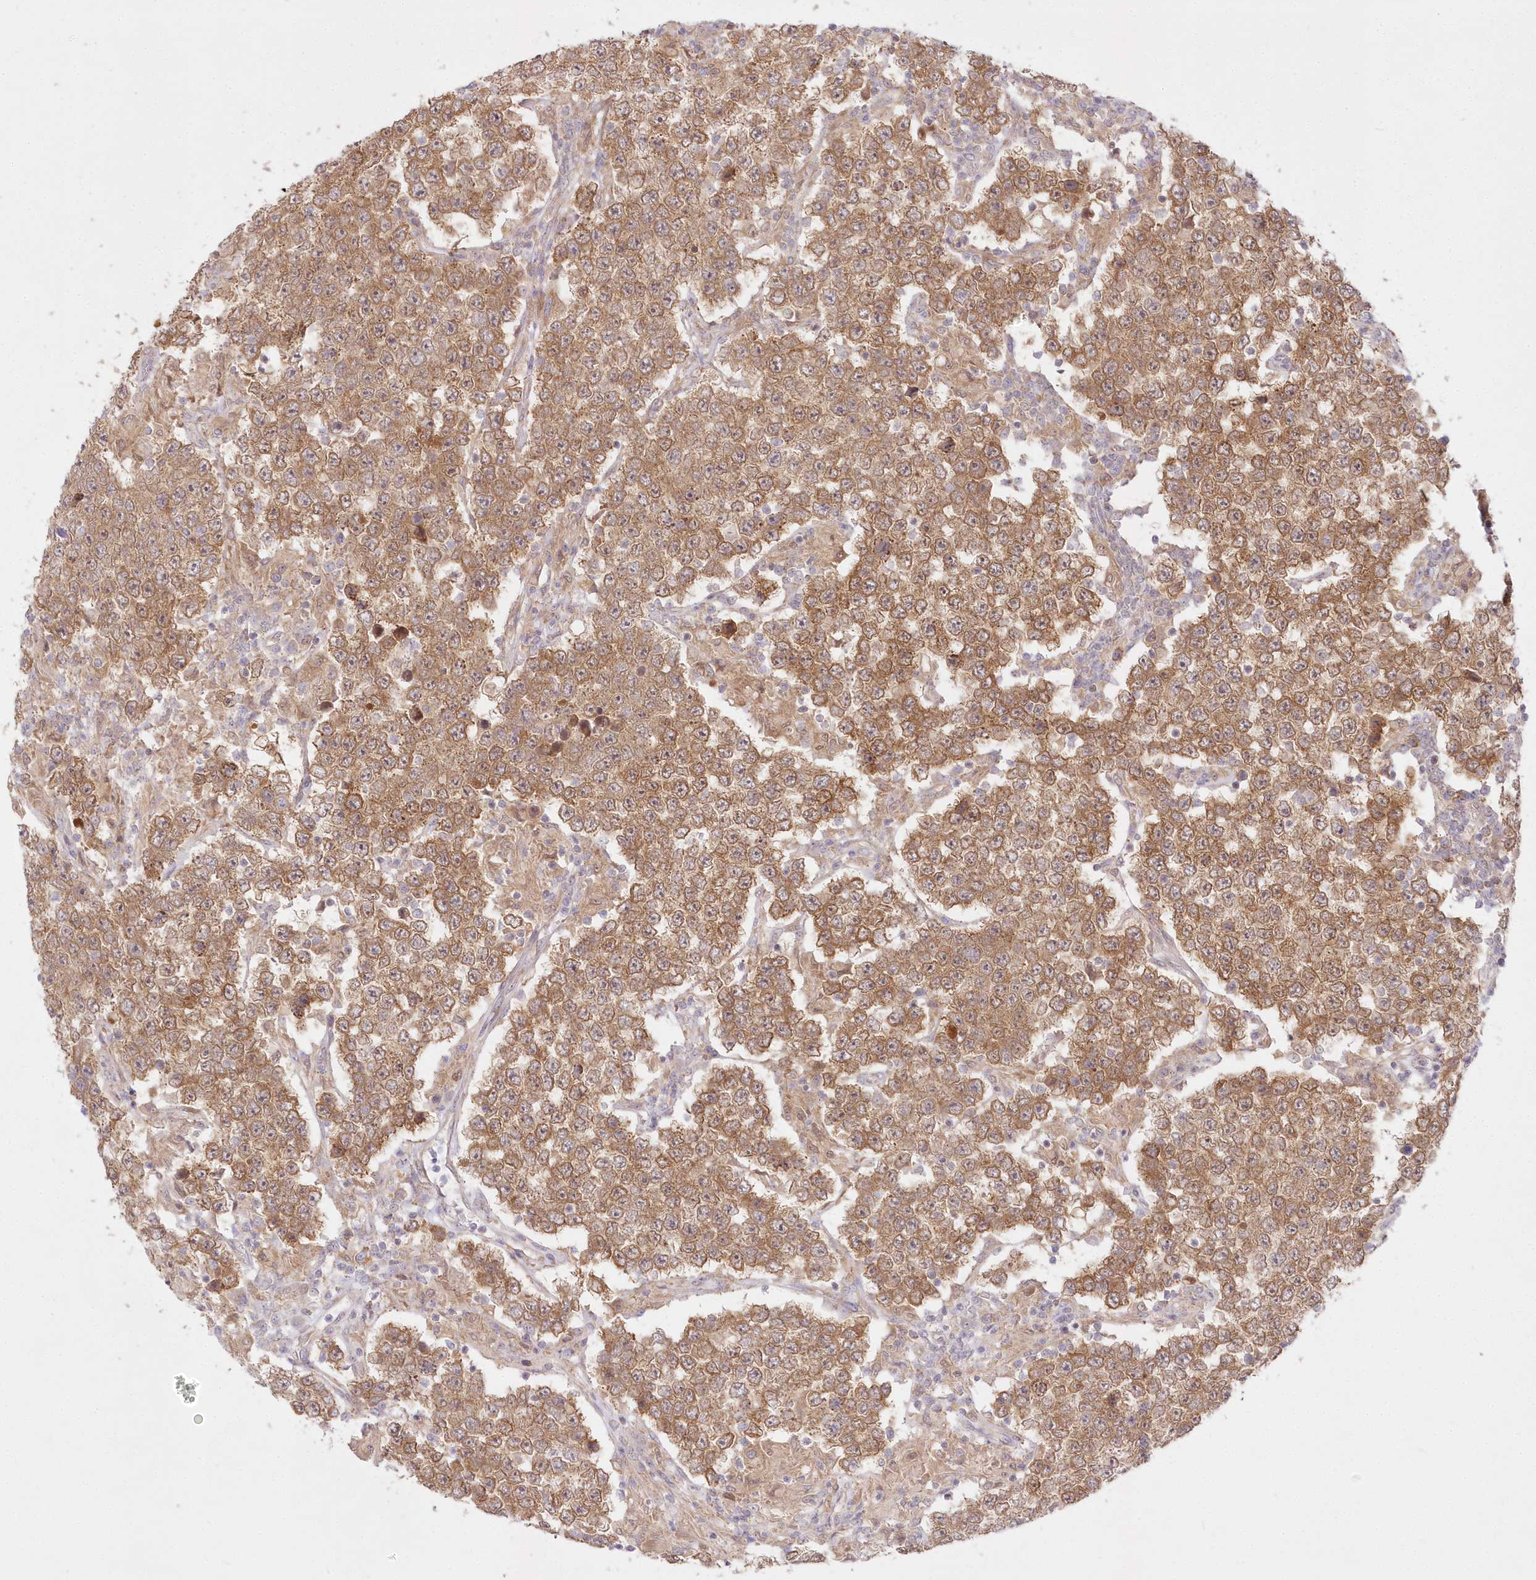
{"staining": {"intensity": "moderate", "quantity": ">75%", "location": "cytoplasmic/membranous"}, "tissue": "testis cancer", "cell_type": "Tumor cells", "image_type": "cancer", "snomed": [{"axis": "morphology", "description": "Normal tissue, NOS"}, {"axis": "morphology", "description": "Urothelial carcinoma, High grade"}, {"axis": "morphology", "description": "Seminoma, NOS"}, {"axis": "morphology", "description": "Carcinoma, Embryonal, NOS"}, {"axis": "topography", "description": "Urinary bladder"}, {"axis": "topography", "description": "Testis"}], "caption": "Moderate cytoplasmic/membranous protein positivity is present in about >75% of tumor cells in high-grade urothelial carcinoma (testis).", "gene": "RNPEP", "patient": {"sex": "male", "age": 41}}